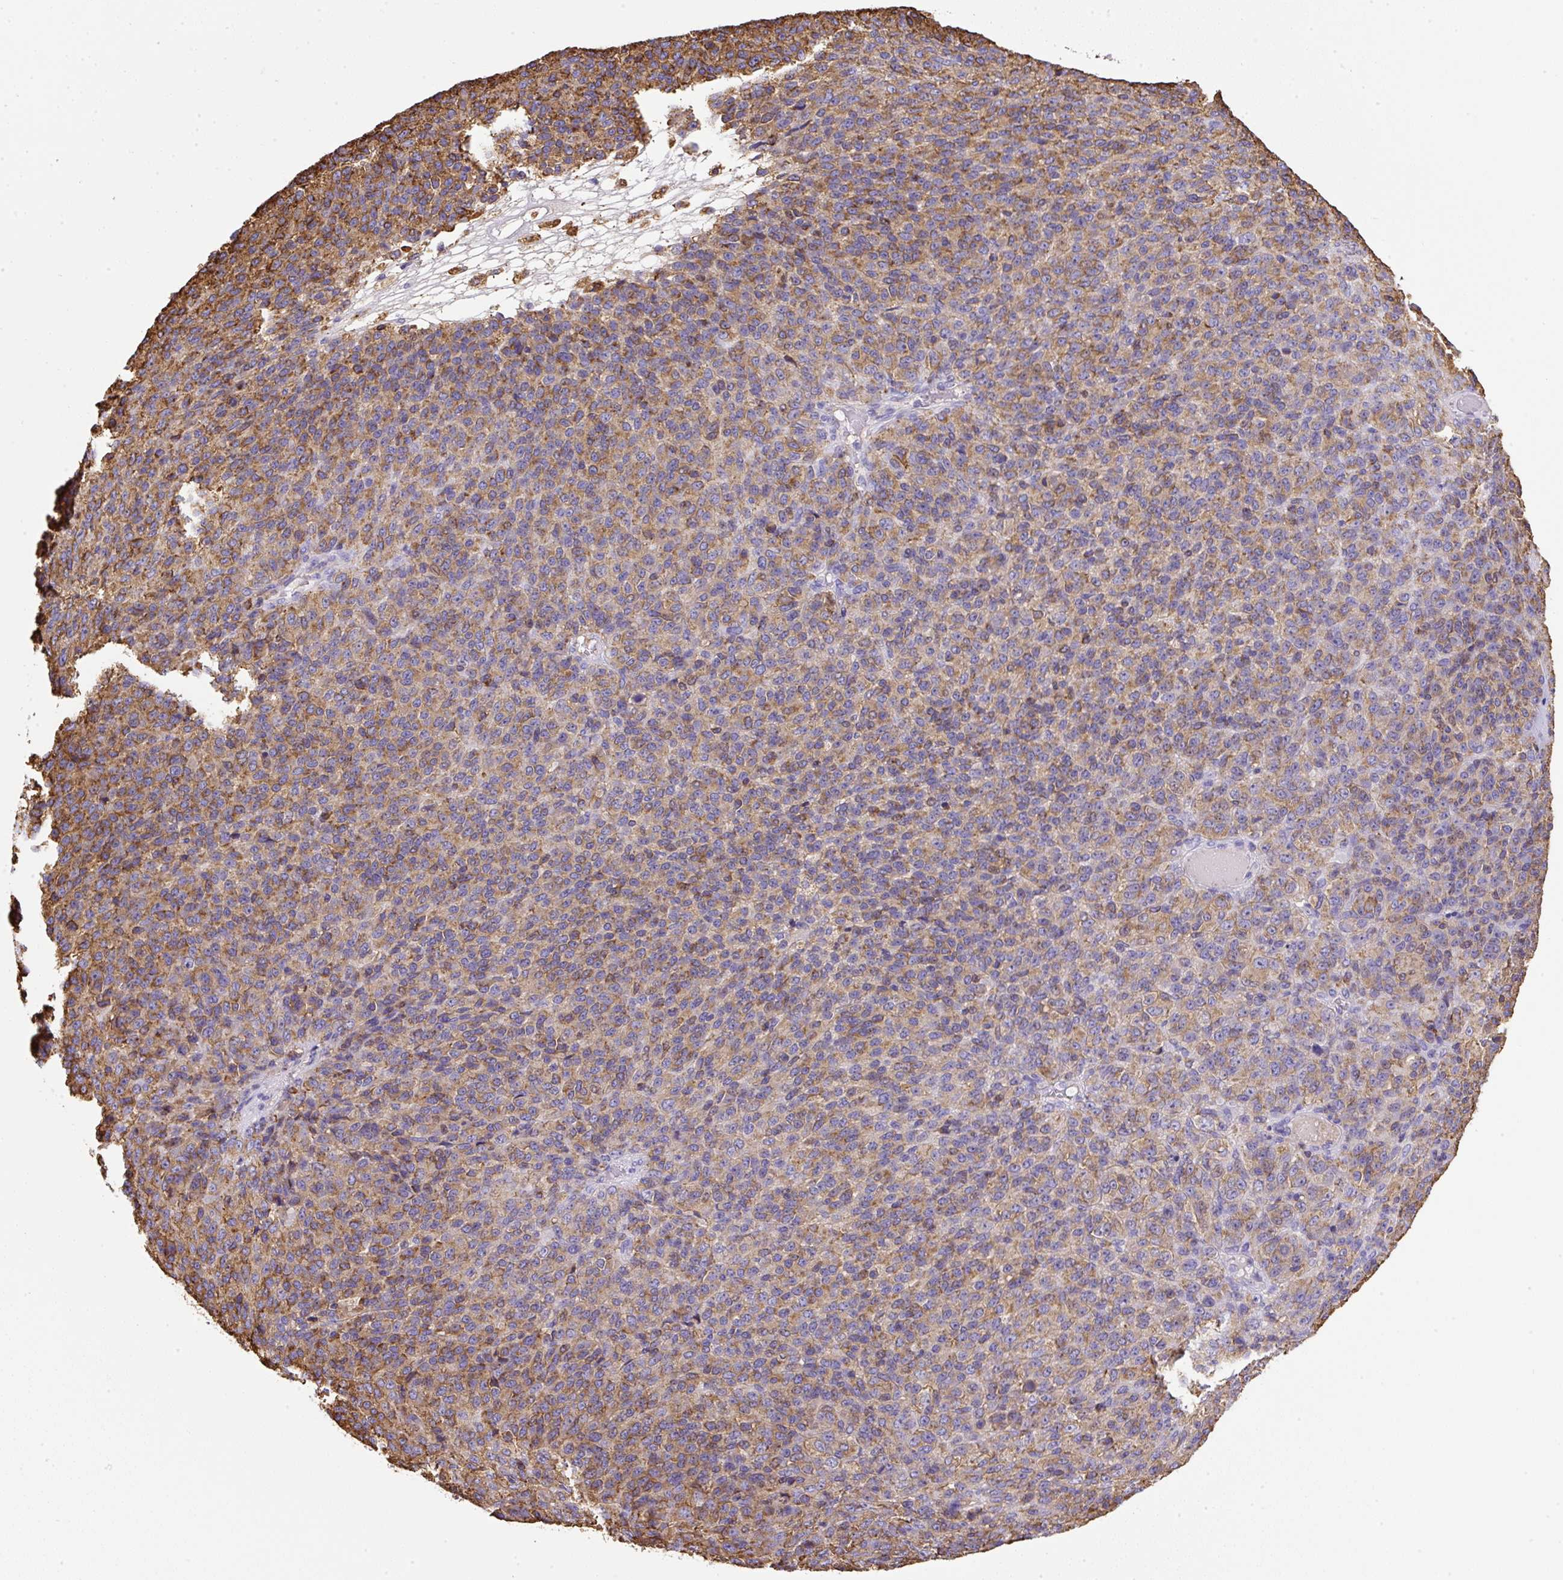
{"staining": {"intensity": "moderate", "quantity": ">75%", "location": "cytoplasmic/membranous"}, "tissue": "melanoma", "cell_type": "Tumor cells", "image_type": "cancer", "snomed": [{"axis": "morphology", "description": "Malignant melanoma, Metastatic site"}, {"axis": "topography", "description": "Brain"}], "caption": "This micrograph demonstrates melanoma stained with IHC to label a protein in brown. The cytoplasmic/membranous of tumor cells show moderate positivity for the protein. Nuclei are counter-stained blue.", "gene": "MAGEB5", "patient": {"sex": "female", "age": 56}}